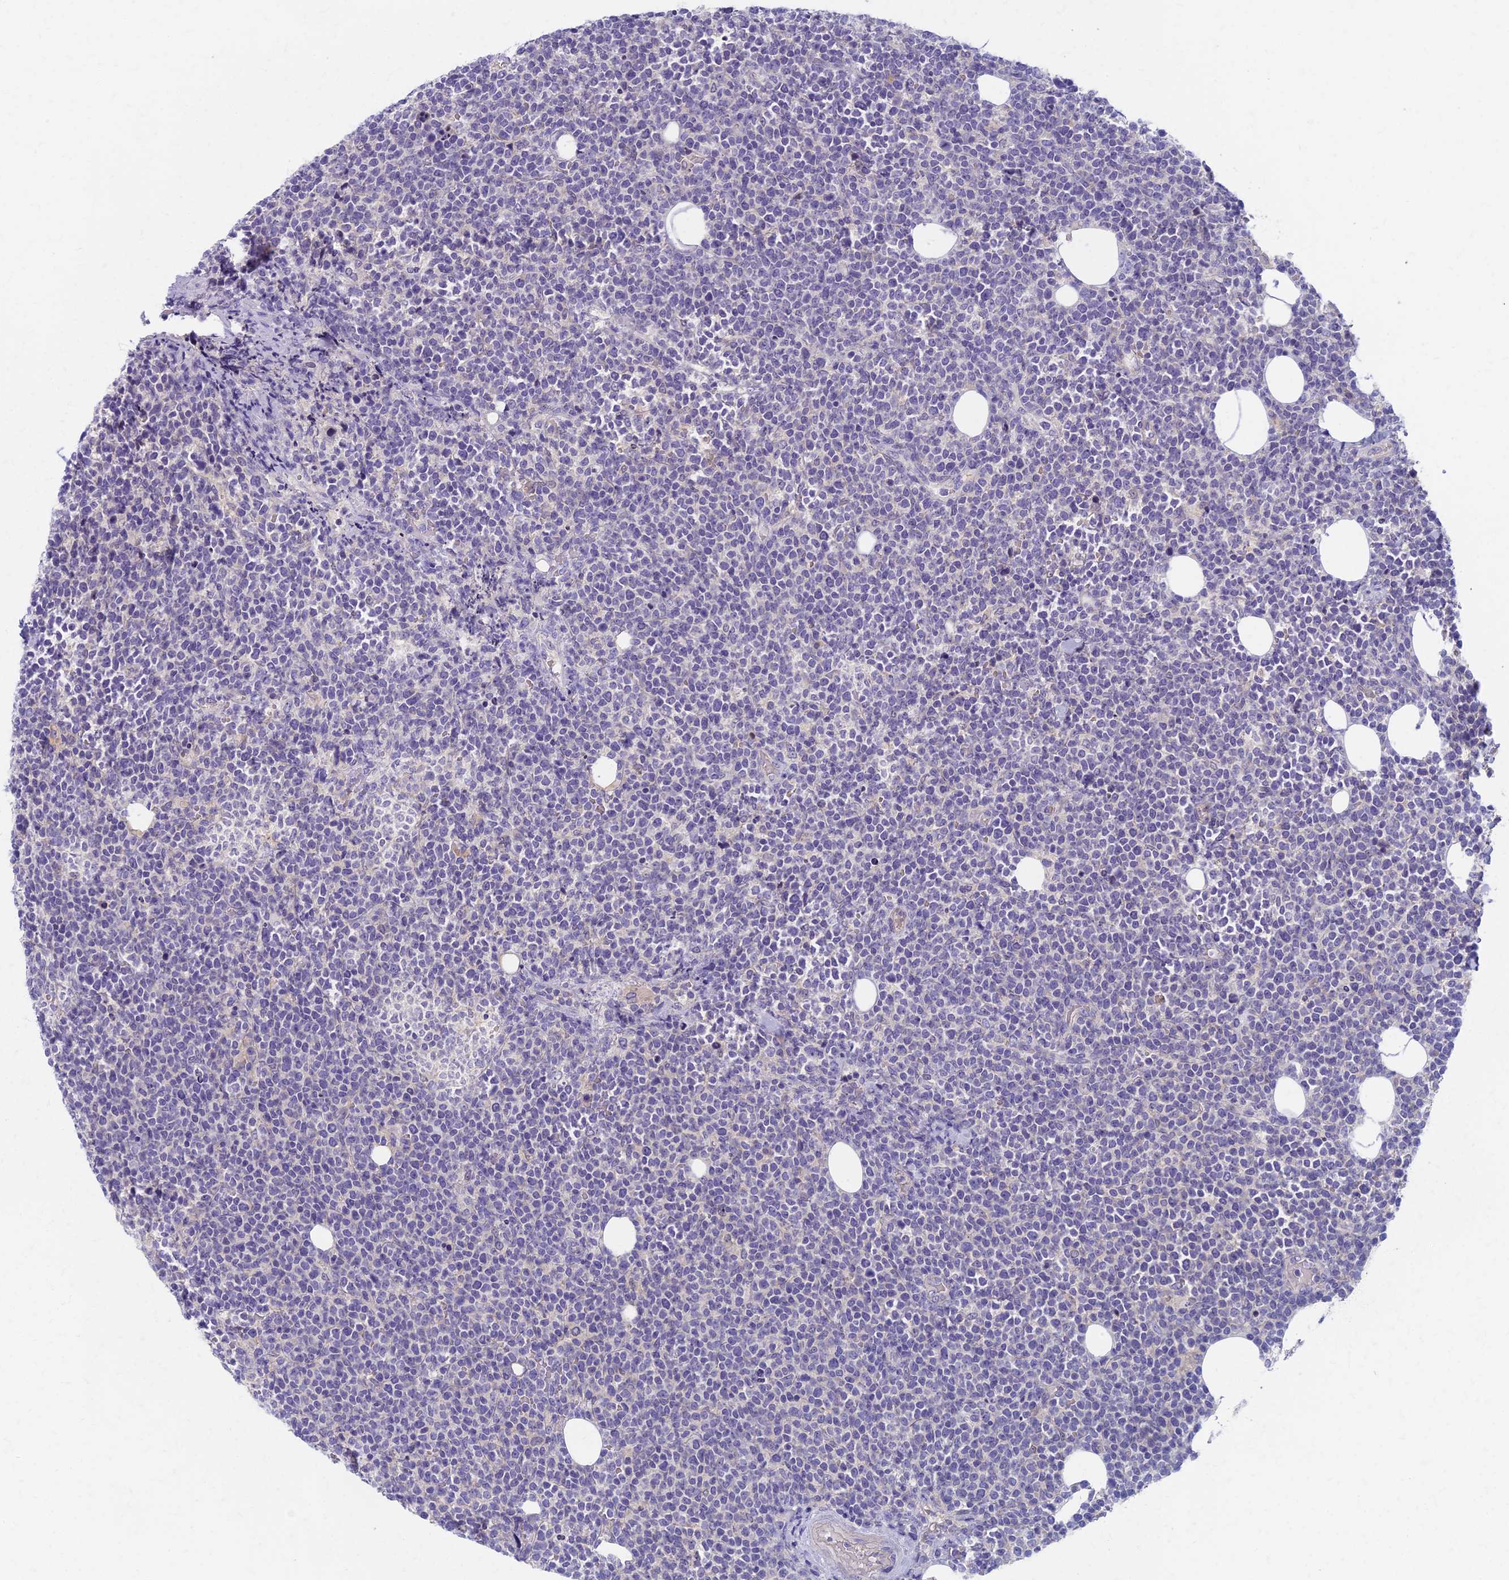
{"staining": {"intensity": "negative", "quantity": "none", "location": "none"}, "tissue": "lymphoma", "cell_type": "Tumor cells", "image_type": "cancer", "snomed": [{"axis": "morphology", "description": "Malignant lymphoma, non-Hodgkin's type, High grade"}, {"axis": "topography", "description": "Lymph node"}], "caption": "Lymphoma was stained to show a protein in brown. There is no significant positivity in tumor cells.", "gene": "AP4E1", "patient": {"sex": "male", "age": 61}}